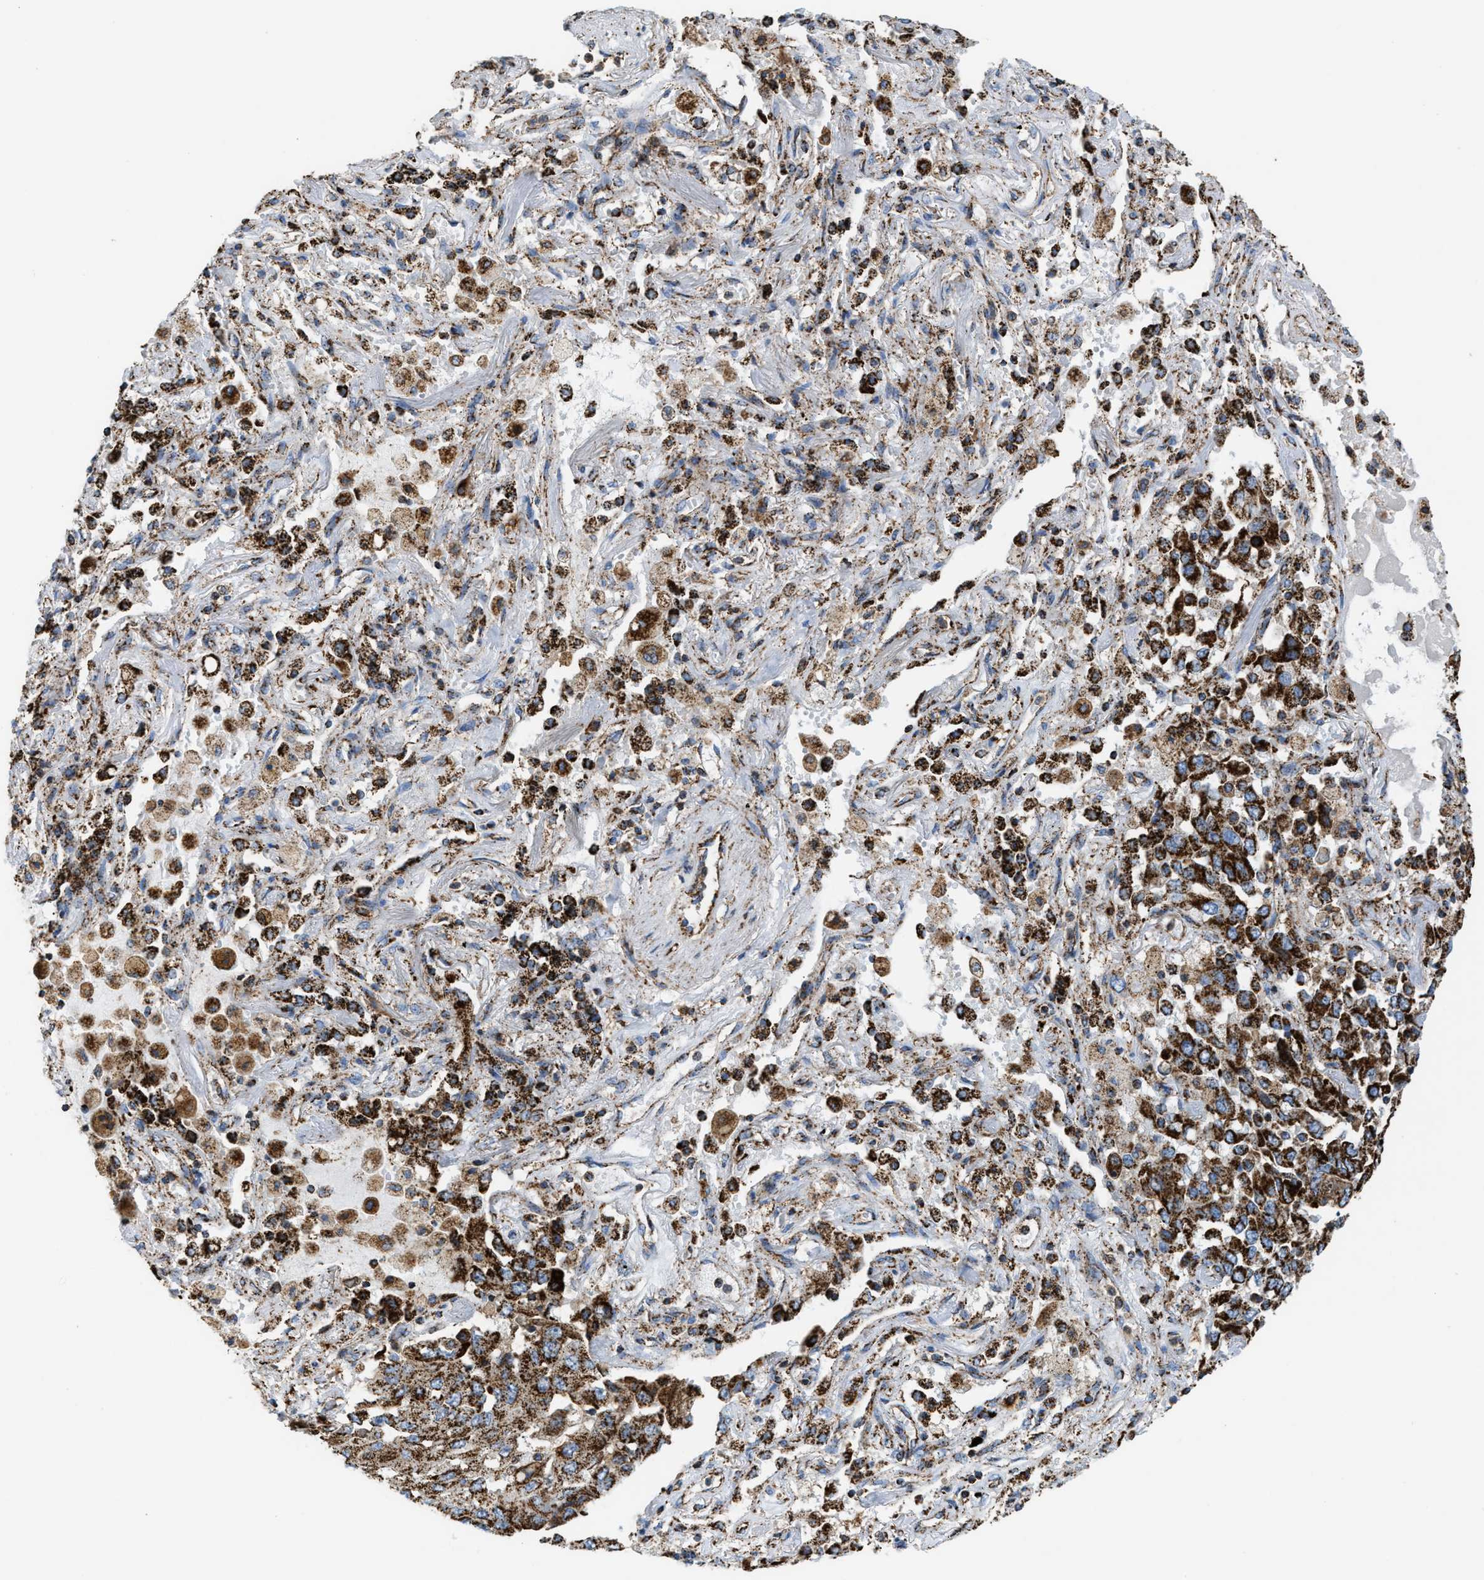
{"staining": {"intensity": "strong", "quantity": ">75%", "location": "cytoplasmic/membranous"}, "tissue": "lung cancer", "cell_type": "Tumor cells", "image_type": "cancer", "snomed": [{"axis": "morphology", "description": "Adenocarcinoma, NOS"}, {"axis": "topography", "description": "Lung"}], "caption": "Protein staining of adenocarcinoma (lung) tissue shows strong cytoplasmic/membranous positivity in about >75% of tumor cells.", "gene": "ECHS1", "patient": {"sex": "female", "age": 65}}